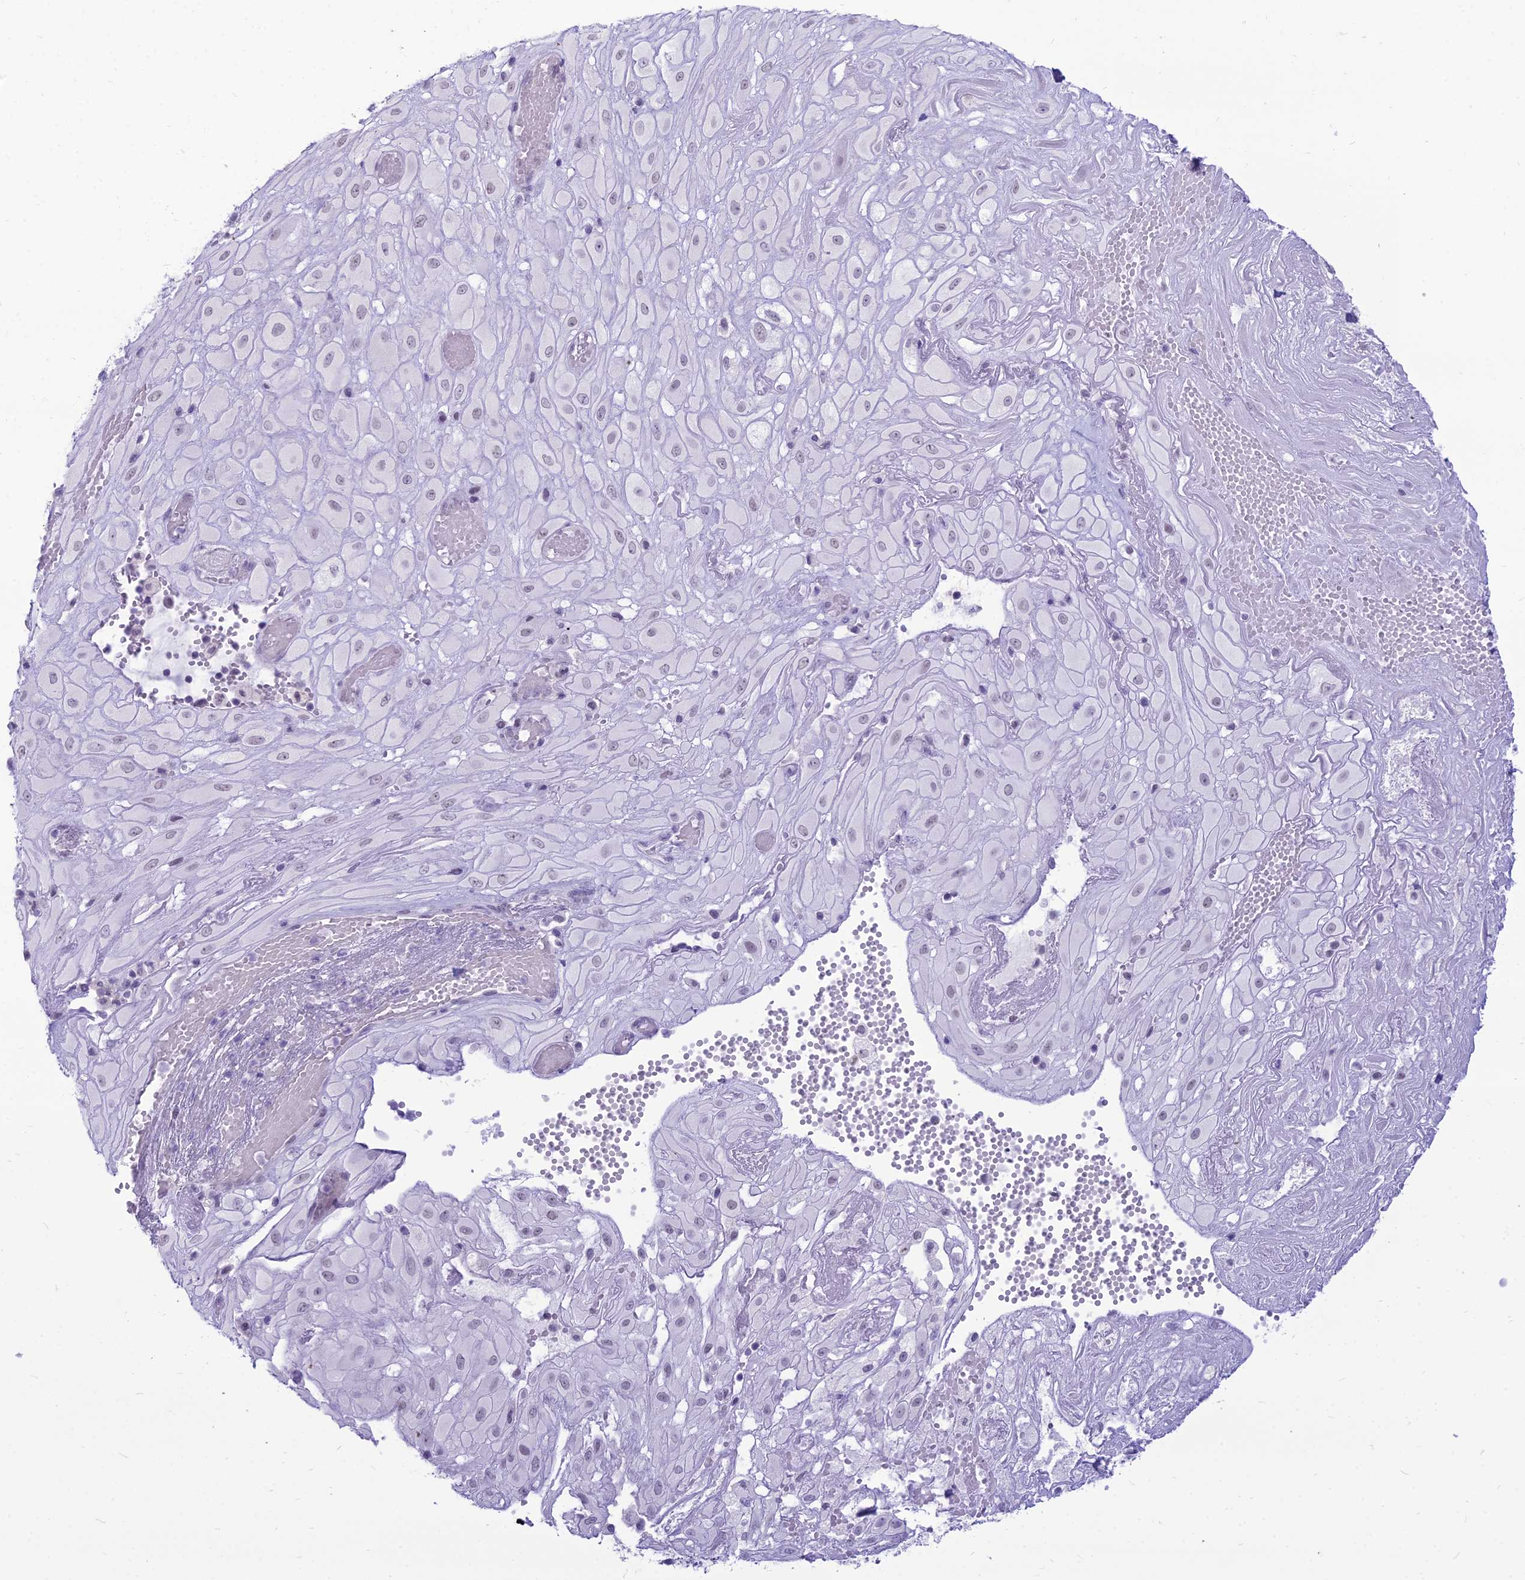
{"staining": {"intensity": "negative", "quantity": "none", "location": "none"}, "tissue": "cervical cancer", "cell_type": "Tumor cells", "image_type": "cancer", "snomed": [{"axis": "morphology", "description": "Squamous cell carcinoma, NOS"}, {"axis": "topography", "description": "Cervix"}], "caption": "Tumor cells are negative for protein expression in human cervical cancer (squamous cell carcinoma).", "gene": "DHX40", "patient": {"sex": "female", "age": 36}}